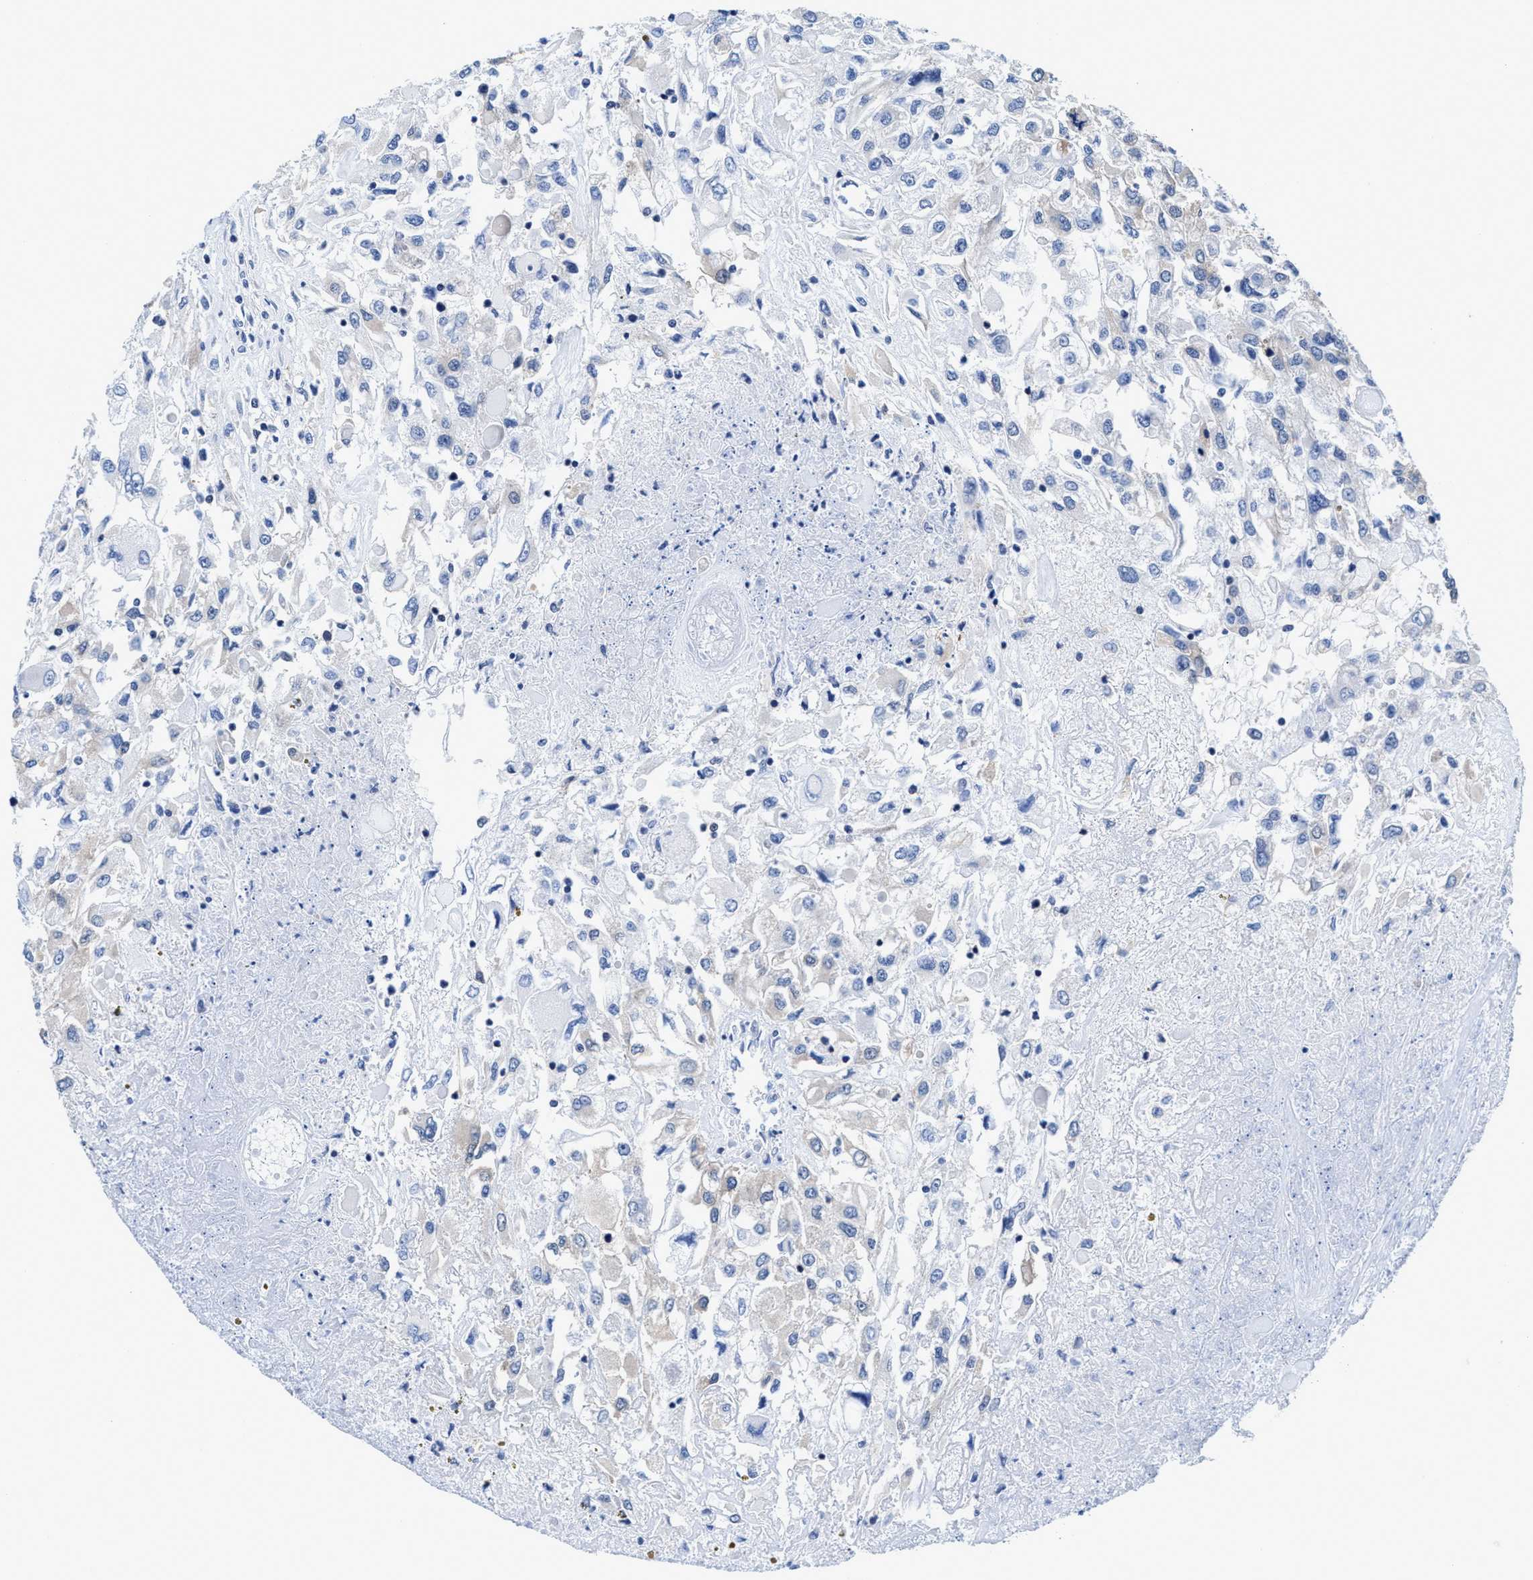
{"staining": {"intensity": "negative", "quantity": "none", "location": "none"}, "tissue": "renal cancer", "cell_type": "Tumor cells", "image_type": "cancer", "snomed": [{"axis": "morphology", "description": "Adenocarcinoma, NOS"}, {"axis": "topography", "description": "Kidney"}], "caption": "The photomicrograph shows no staining of tumor cells in renal cancer. (Brightfield microscopy of DAB (3,3'-diaminobenzidine) immunohistochemistry at high magnification).", "gene": "ACLY", "patient": {"sex": "female", "age": 52}}